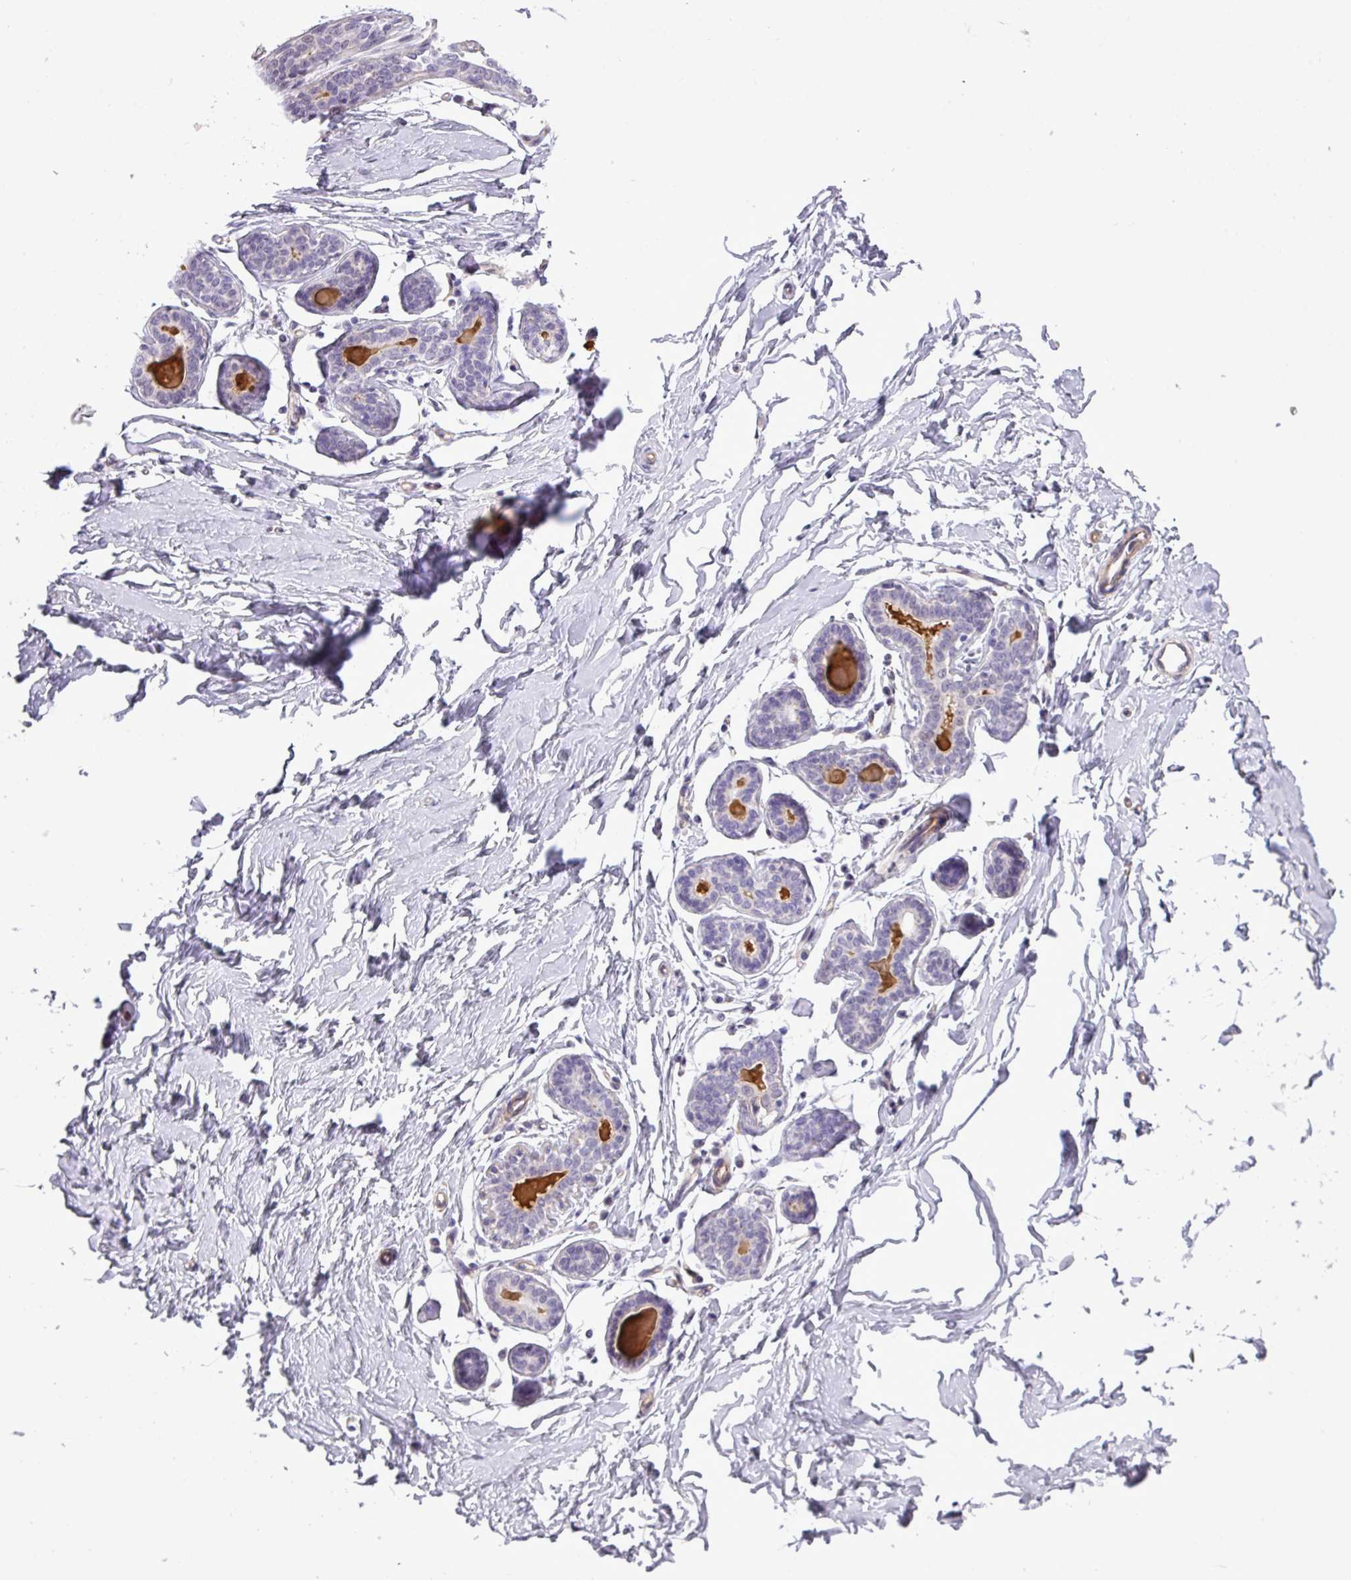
{"staining": {"intensity": "negative", "quantity": "none", "location": "none"}, "tissue": "breast", "cell_type": "Adipocytes", "image_type": "normal", "snomed": [{"axis": "morphology", "description": "Normal tissue, NOS"}, {"axis": "topography", "description": "Breast"}], "caption": "DAB immunohistochemical staining of unremarkable human breast demonstrates no significant expression in adipocytes.", "gene": "MAK16", "patient": {"sex": "female", "age": 23}}